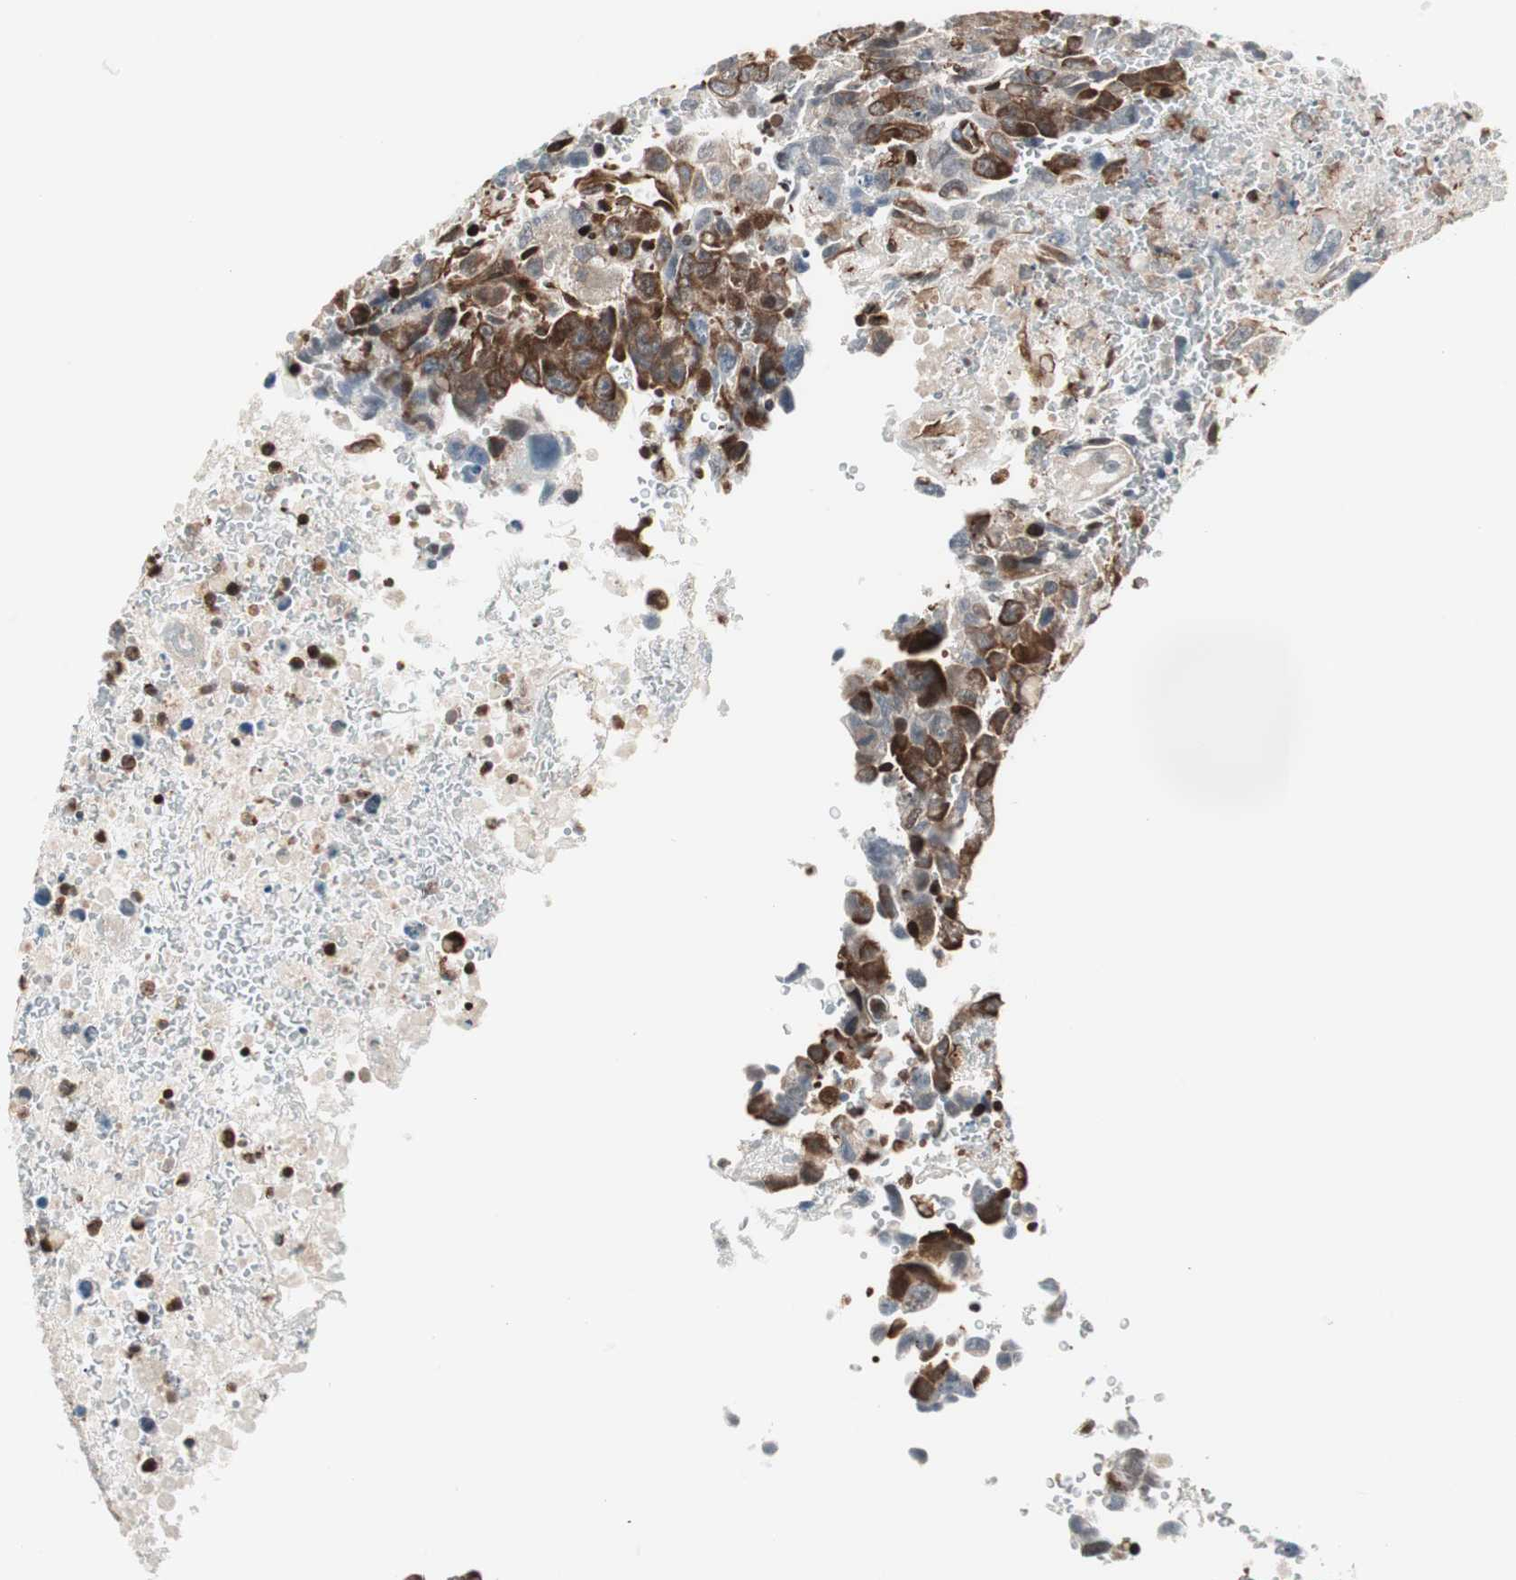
{"staining": {"intensity": "strong", "quantity": ">75%", "location": "cytoplasmic/membranous"}, "tissue": "testis cancer", "cell_type": "Tumor cells", "image_type": "cancer", "snomed": [{"axis": "morphology", "description": "Carcinoma, Embryonal, NOS"}, {"axis": "topography", "description": "Testis"}], "caption": "About >75% of tumor cells in embryonal carcinoma (testis) demonstrate strong cytoplasmic/membranous protein expression as visualized by brown immunohistochemical staining.", "gene": "MAD2L2", "patient": {"sex": "male", "age": 28}}